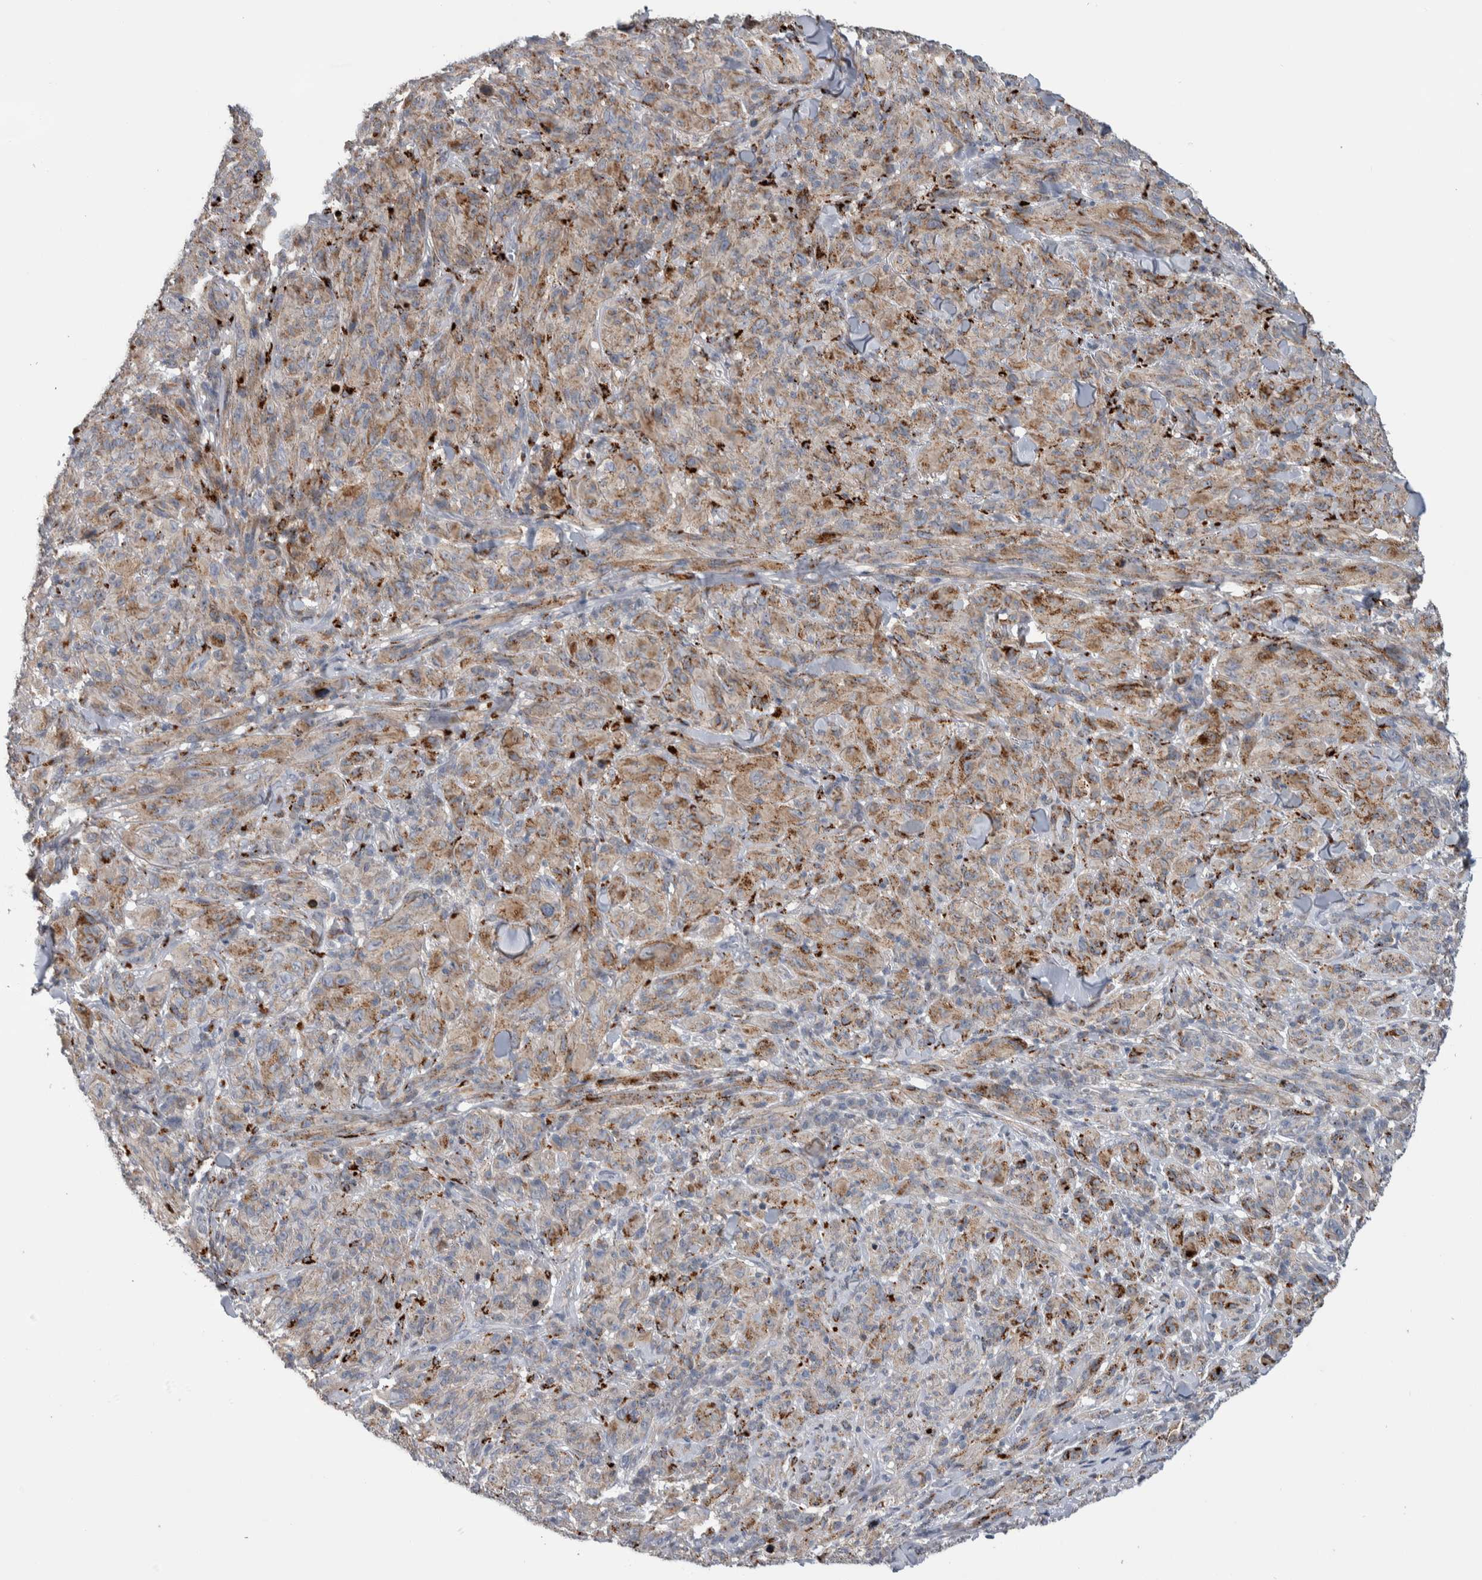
{"staining": {"intensity": "weak", "quantity": ">75%", "location": "cytoplasmic/membranous"}, "tissue": "melanoma", "cell_type": "Tumor cells", "image_type": "cancer", "snomed": [{"axis": "morphology", "description": "Malignant melanoma, NOS"}, {"axis": "topography", "description": "Skin of head"}], "caption": "This micrograph exhibits IHC staining of human melanoma, with low weak cytoplasmic/membranous expression in about >75% of tumor cells.", "gene": "FAM83G", "patient": {"sex": "male", "age": 96}}